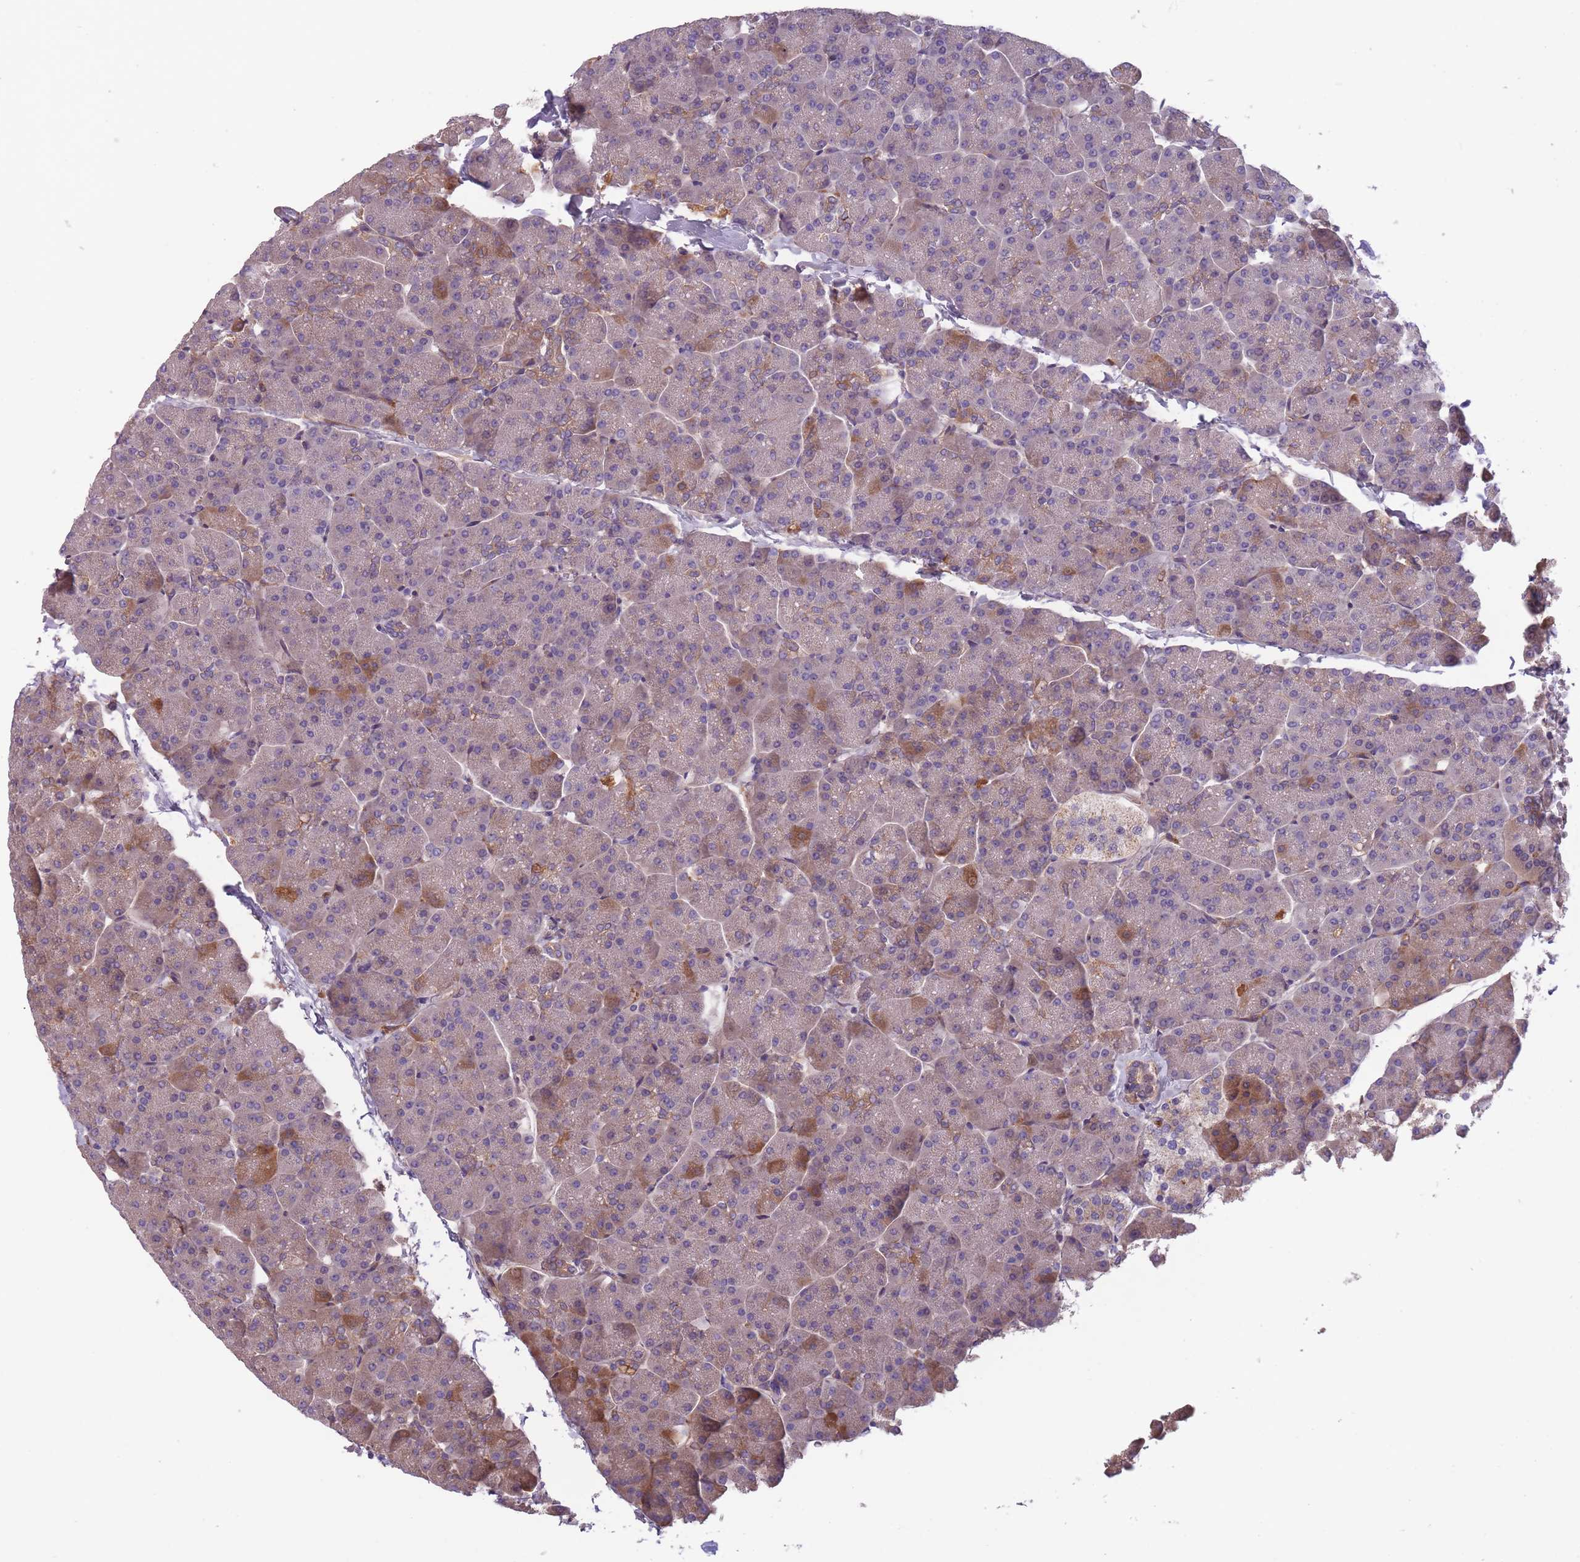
{"staining": {"intensity": "moderate", "quantity": "<25%", "location": "cytoplasmic/membranous"}, "tissue": "pancreas", "cell_type": "Exocrine glandular cells", "image_type": "normal", "snomed": [{"axis": "morphology", "description": "Normal tissue, NOS"}, {"axis": "topography", "description": "Pancreas"}, {"axis": "topography", "description": "Peripheral nerve tissue"}], "caption": "Moderate cytoplasmic/membranous protein expression is appreciated in about <25% of exocrine glandular cells in pancreas.", "gene": "ITPKC", "patient": {"sex": "male", "age": 54}}